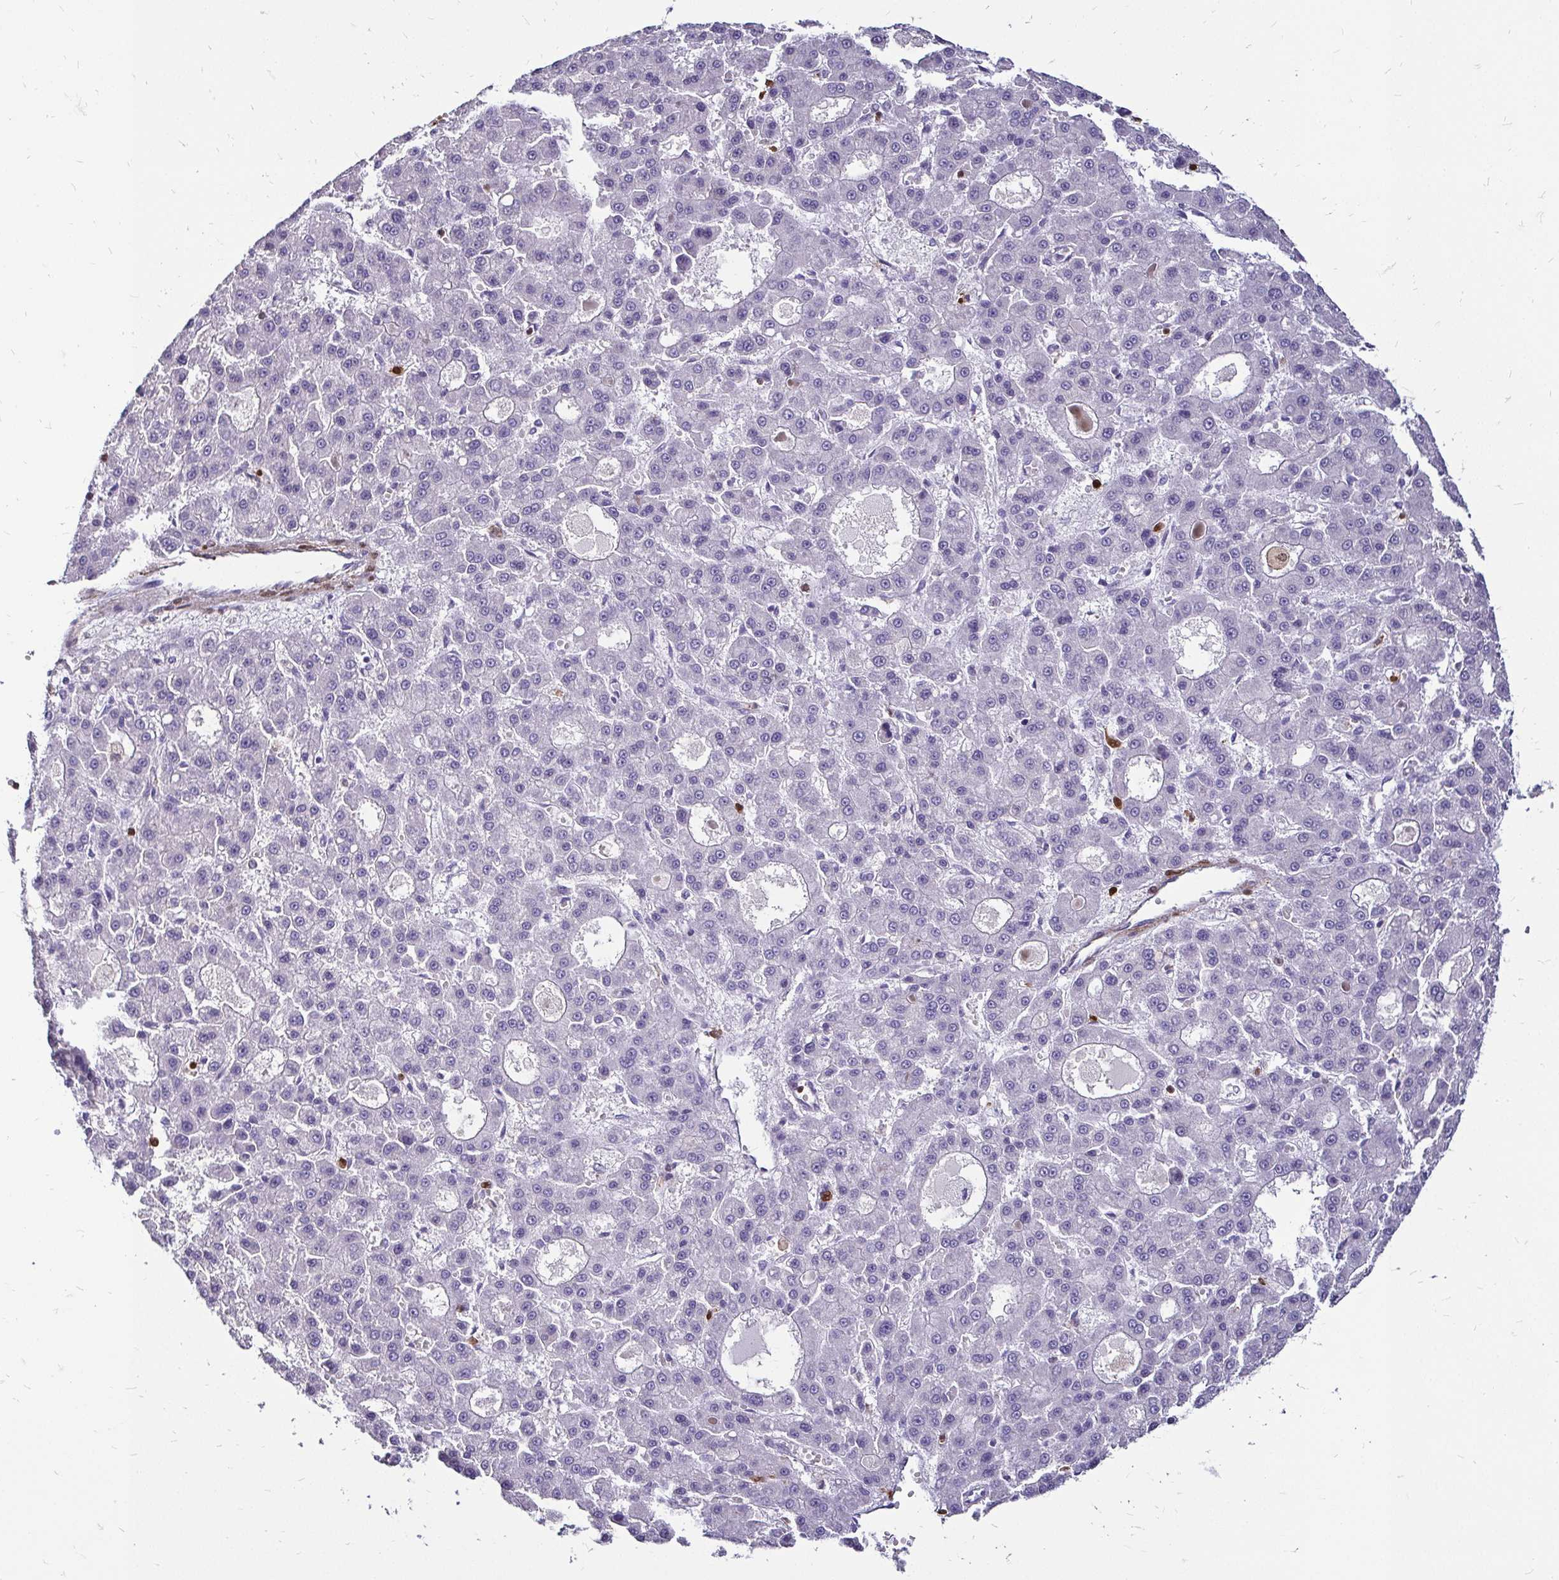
{"staining": {"intensity": "negative", "quantity": "none", "location": "none"}, "tissue": "liver cancer", "cell_type": "Tumor cells", "image_type": "cancer", "snomed": [{"axis": "morphology", "description": "Carcinoma, Hepatocellular, NOS"}, {"axis": "topography", "description": "Liver"}], "caption": "This micrograph is of hepatocellular carcinoma (liver) stained with immunohistochemistry to label a protein in brown with the nuclei are counter-stained blue. There is no staining in tumor cells.", "gene": "ZFP1", "patient": {"sex": "male", "age": 70}}